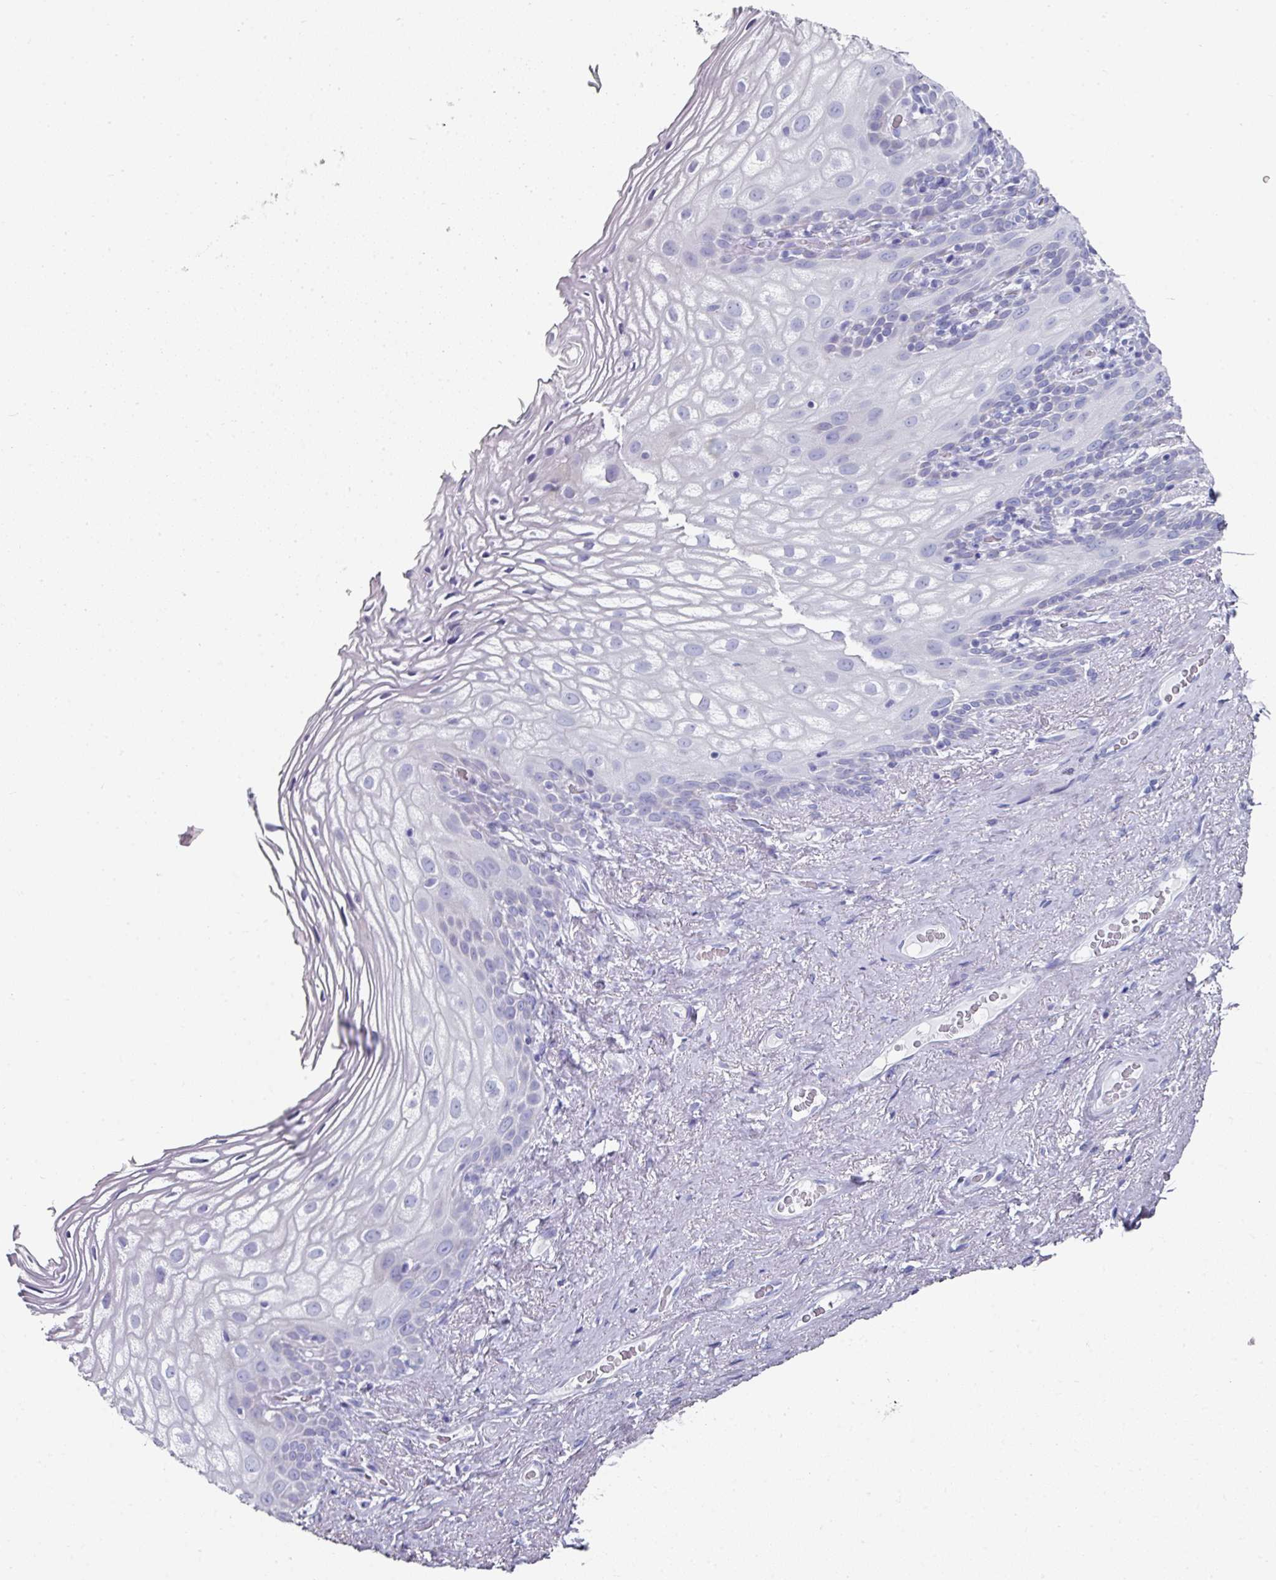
{"staining": {"intensity": "negative", "quantity": "none", "location": "none"}, "tissue": "vagina", "cell_type": "Squamous epithelial cells", "image_type": "normal", "snomed": [{"axis": "morphology", "description": "Normal tissue, NOS"}, {"axis": "topography", "description": "Vagina"}, {"axis": "topography", "description": "Peripheral nerve tissue"}], "caption": "A micrograph of vagina stained for a protein displays no brown staining in squamous epithelial cells. The staining was performed using DAB (3,3'-diaminobenzidine) to visualize the protein expression in brown, while the nuclei were stained in blue with hematoxylin (Magnification: 20x).", "gene": "SETBP1", "patient": {"sex": "female", "age": 71}}